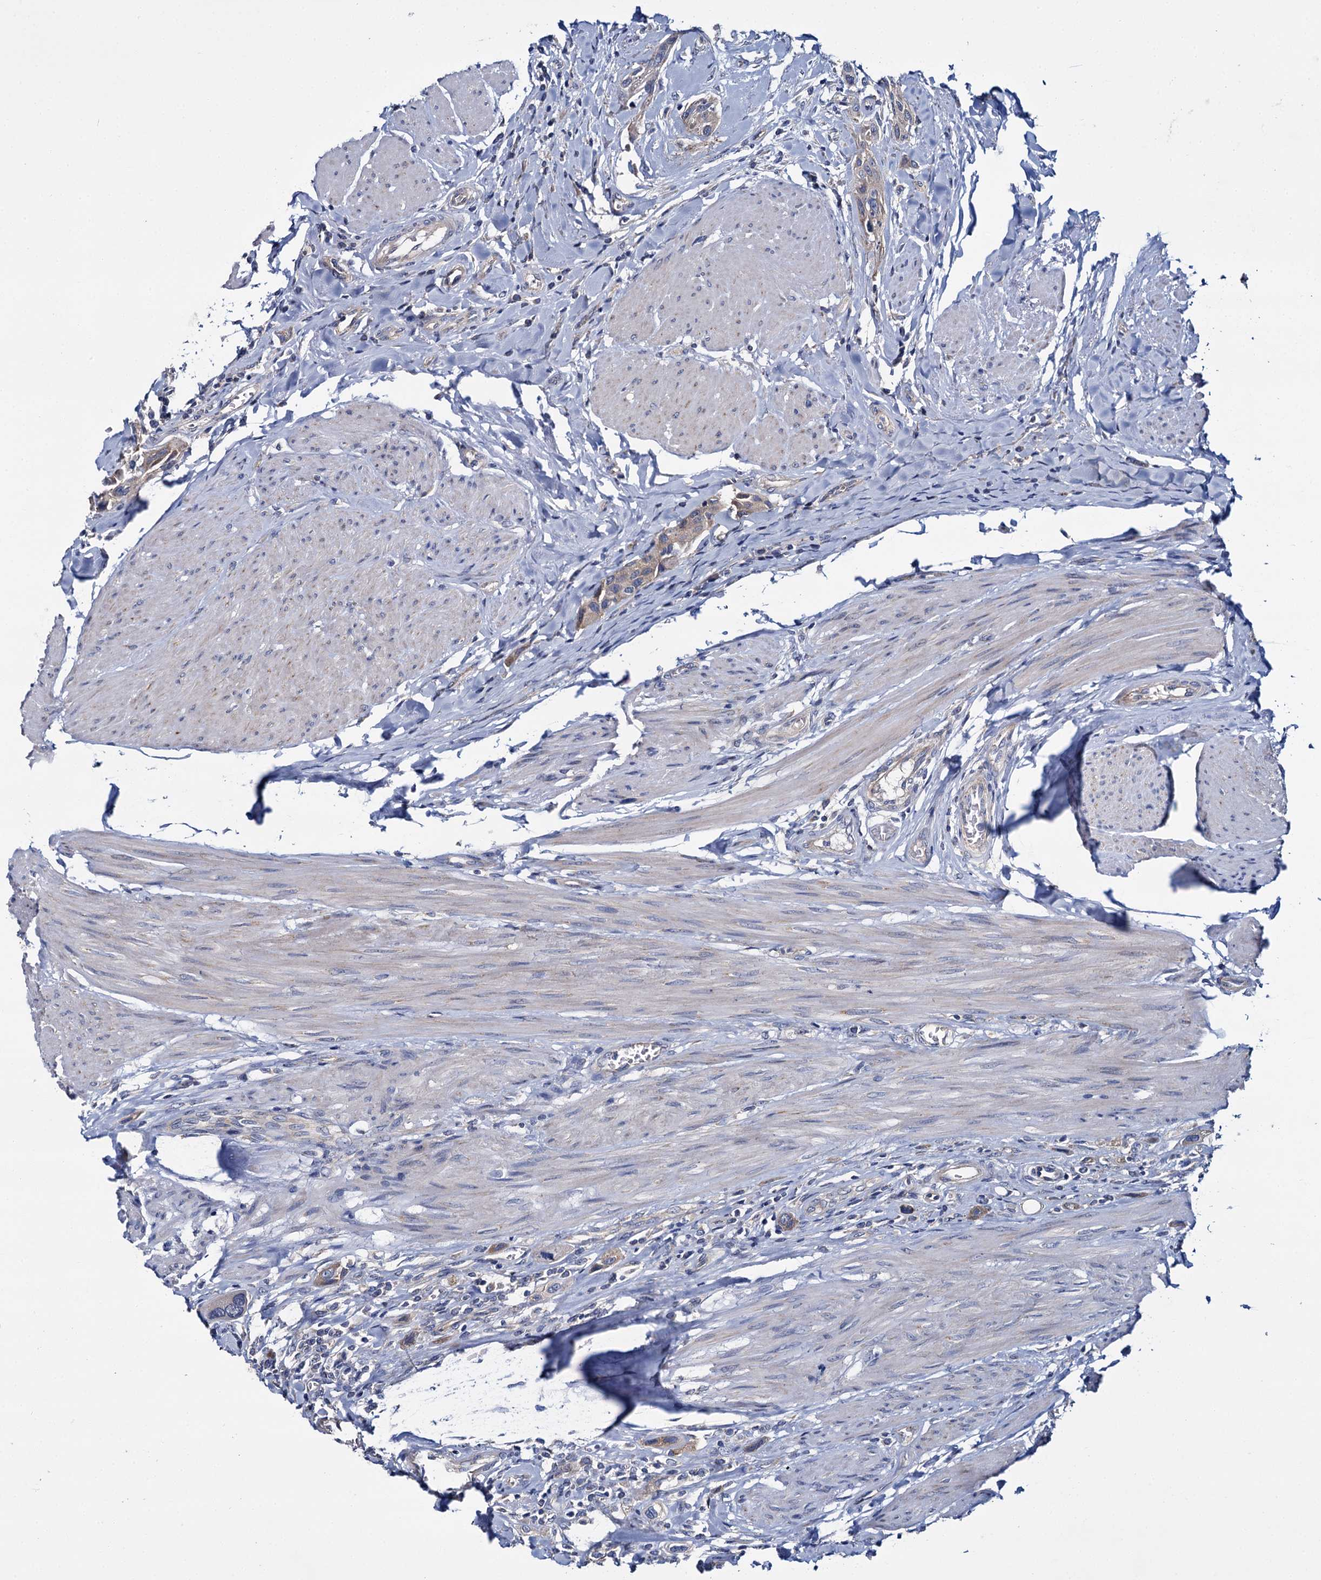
{"staining": {"intensity": "weak", "quantity": ">75%", "location": "cytoplasmic/membranous"}, "tissue": "urothelial cancer", "cell_type": "Tumor cells", "image_type": "cancer", "snomed": [{"axis": "morphology", "description": "Urothelial carcinoma, High grade"}, {"axis": "topography", "description": "Urinary bladder"}], "caption": "Immunohistochemical staining of urothelial cancer exhibits low levels of weak cytoplasmic/membranous protein staining in approximately >75% of tumor cells.", "gene": "CEP295", "patient": {"sex": "male", "age": 50}}